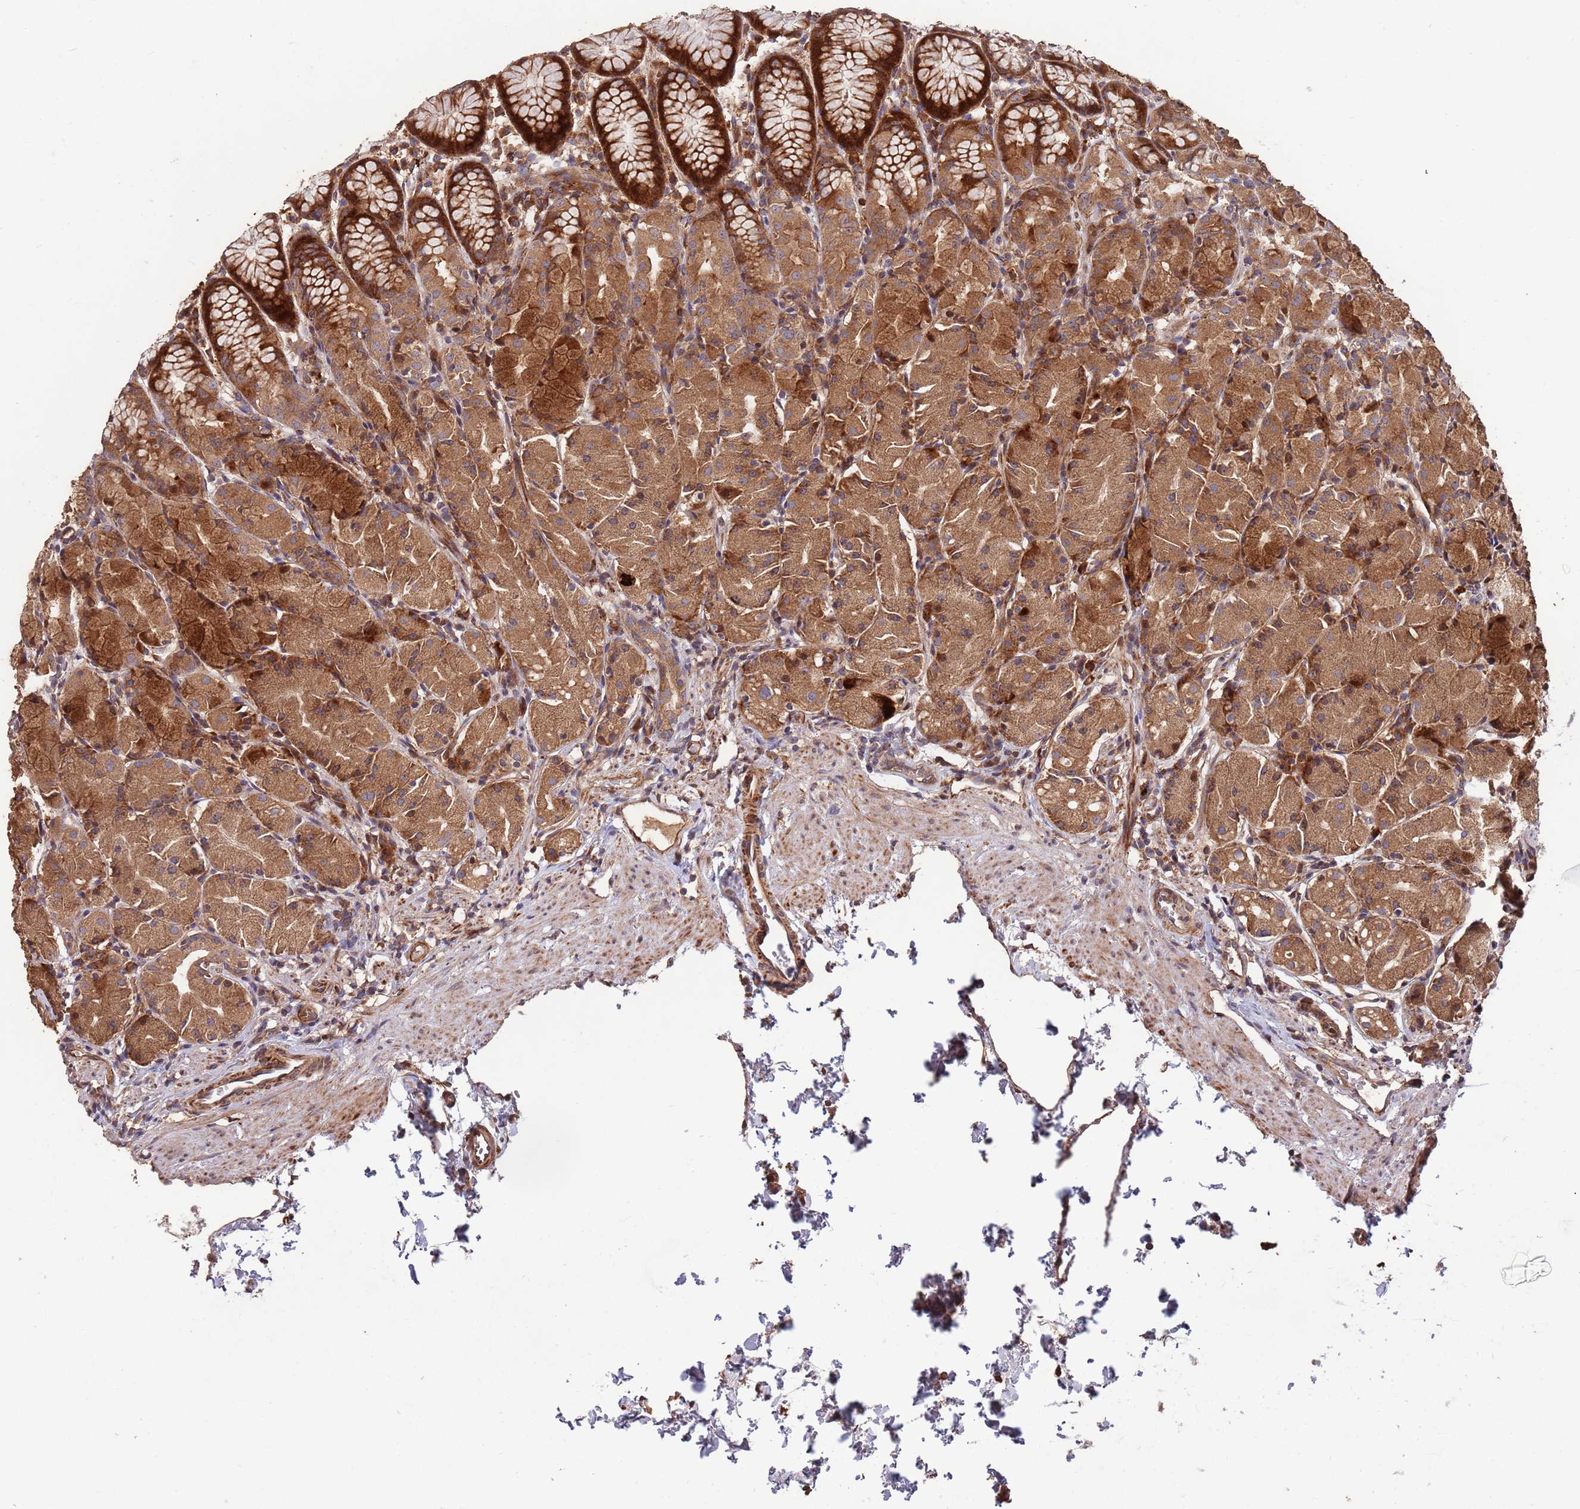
{"staining": {"intensity": "strong", "quantity": "25%-75%", "location": "cytoplasmic/membranous"}, "tissue": "stomach", "cell_type": "Glandular cells", "image_type": "normal", "snomed": [{"axis": "morphology", "description": "Normal tissue, NOS"}, {"axis": "topography", "description": "Stomach, upper"}], "caption": "Immunohistochemistry (IHC) of normal human stomach exhibits high levels of strong cytoplasmic/membranous positivity in about 25%-75% of glandular cells.", "gene": "ZNF428", "patient": {"sex": "male", "age": 47}}